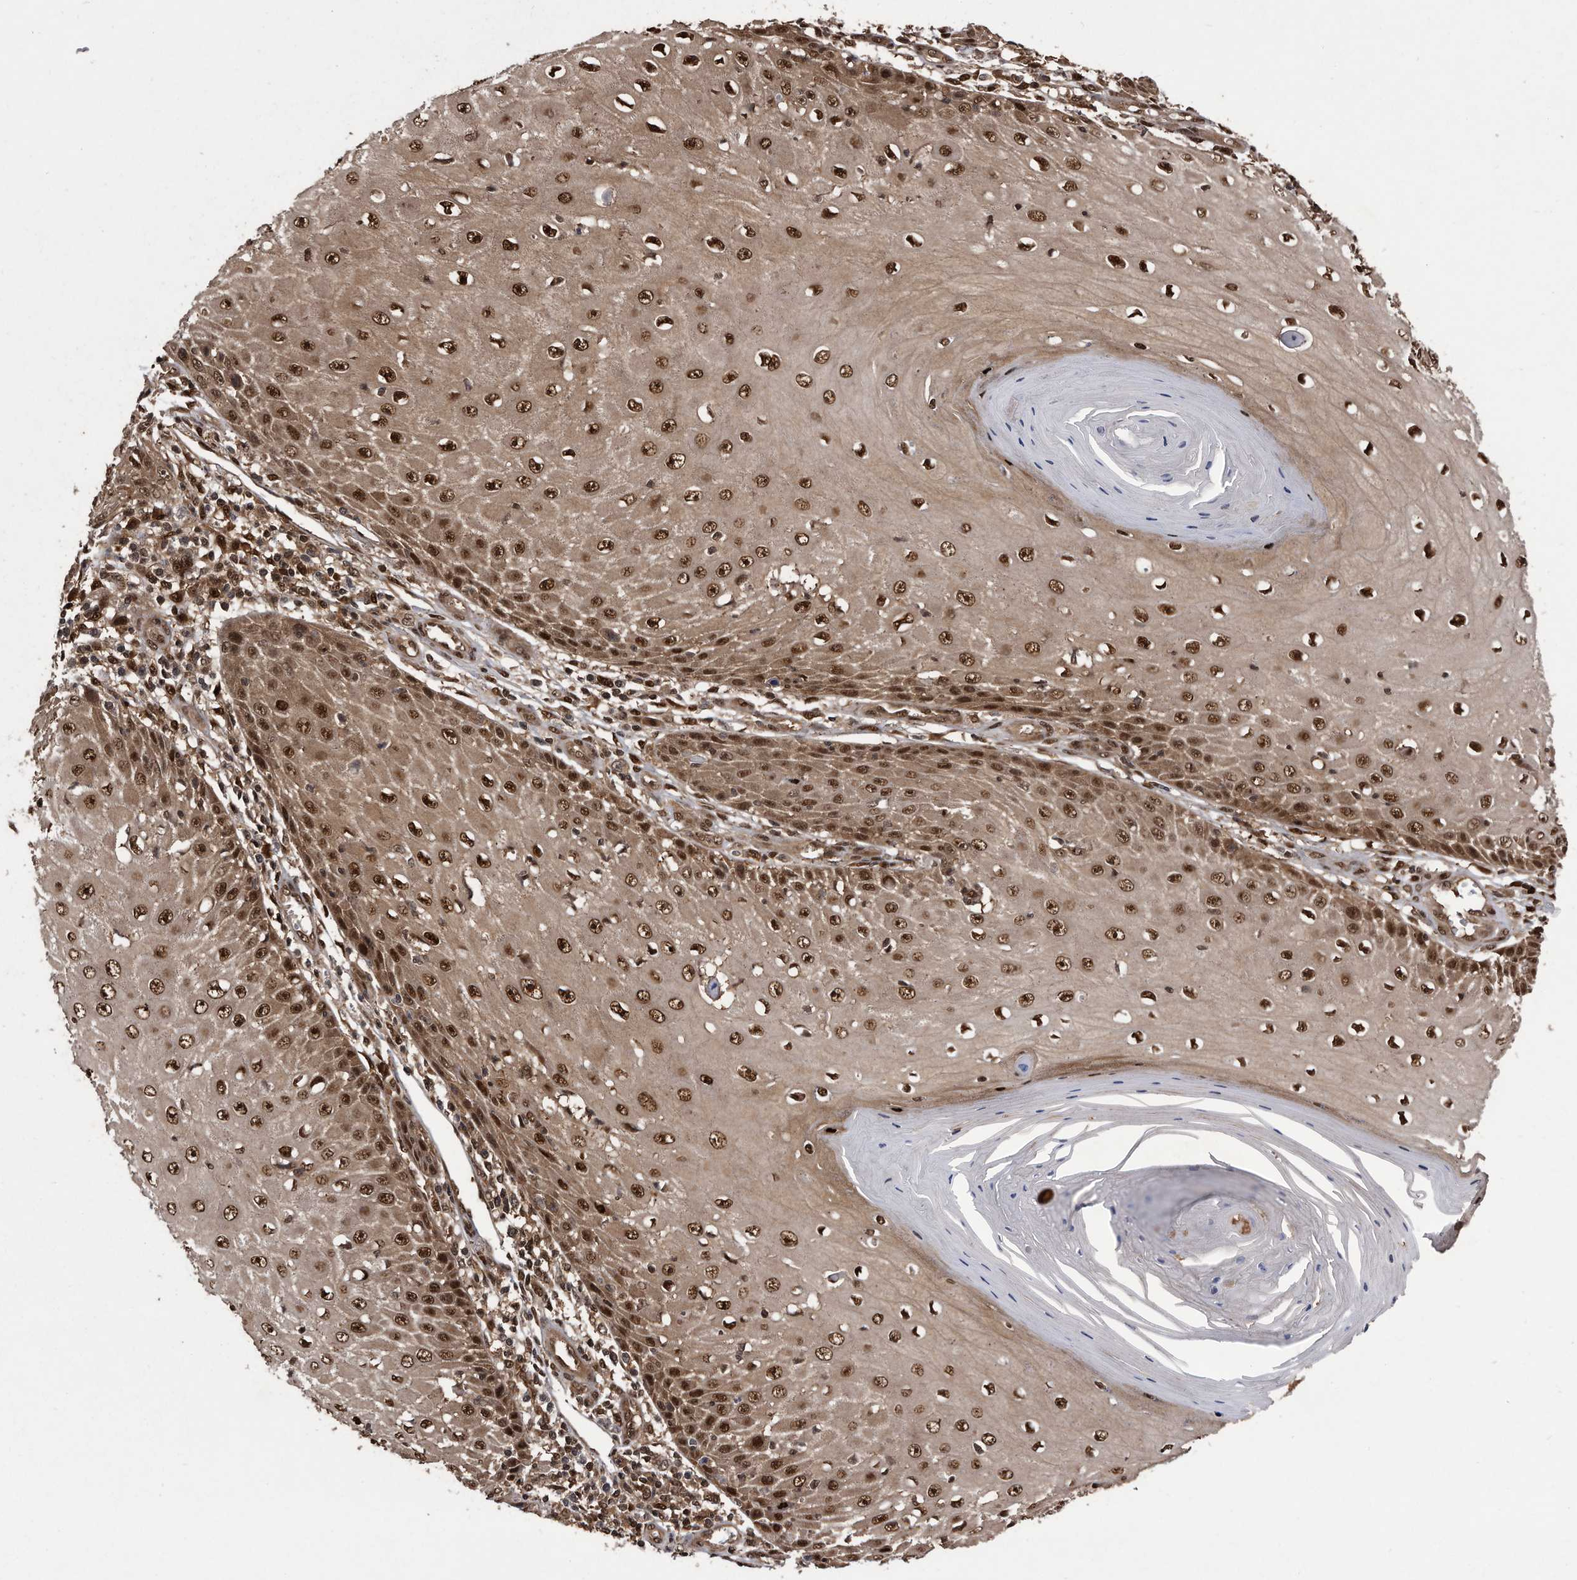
{"staining": {"intensity": "strong", "quantity": ">75%", "location": "cytoplasmic/membranous,nuclear"}, "tissue": "skin cancer", "cell_type": "Tumor cells", "image_type": "cancer", "snomed": [{"axis": "morphology", "description": "Squamous cell carcinoma, NOS"}, {"axis": "topography", "description": "Skin"}], "caption": "A brown stain highlights strong cytoplasmic/membranous and nuclear expression of a protein in skin cancer (squamous cell carcinoma) tumor cells.", "gene": "RAD23B", "patient": {"sex": "female", "age": 73}}